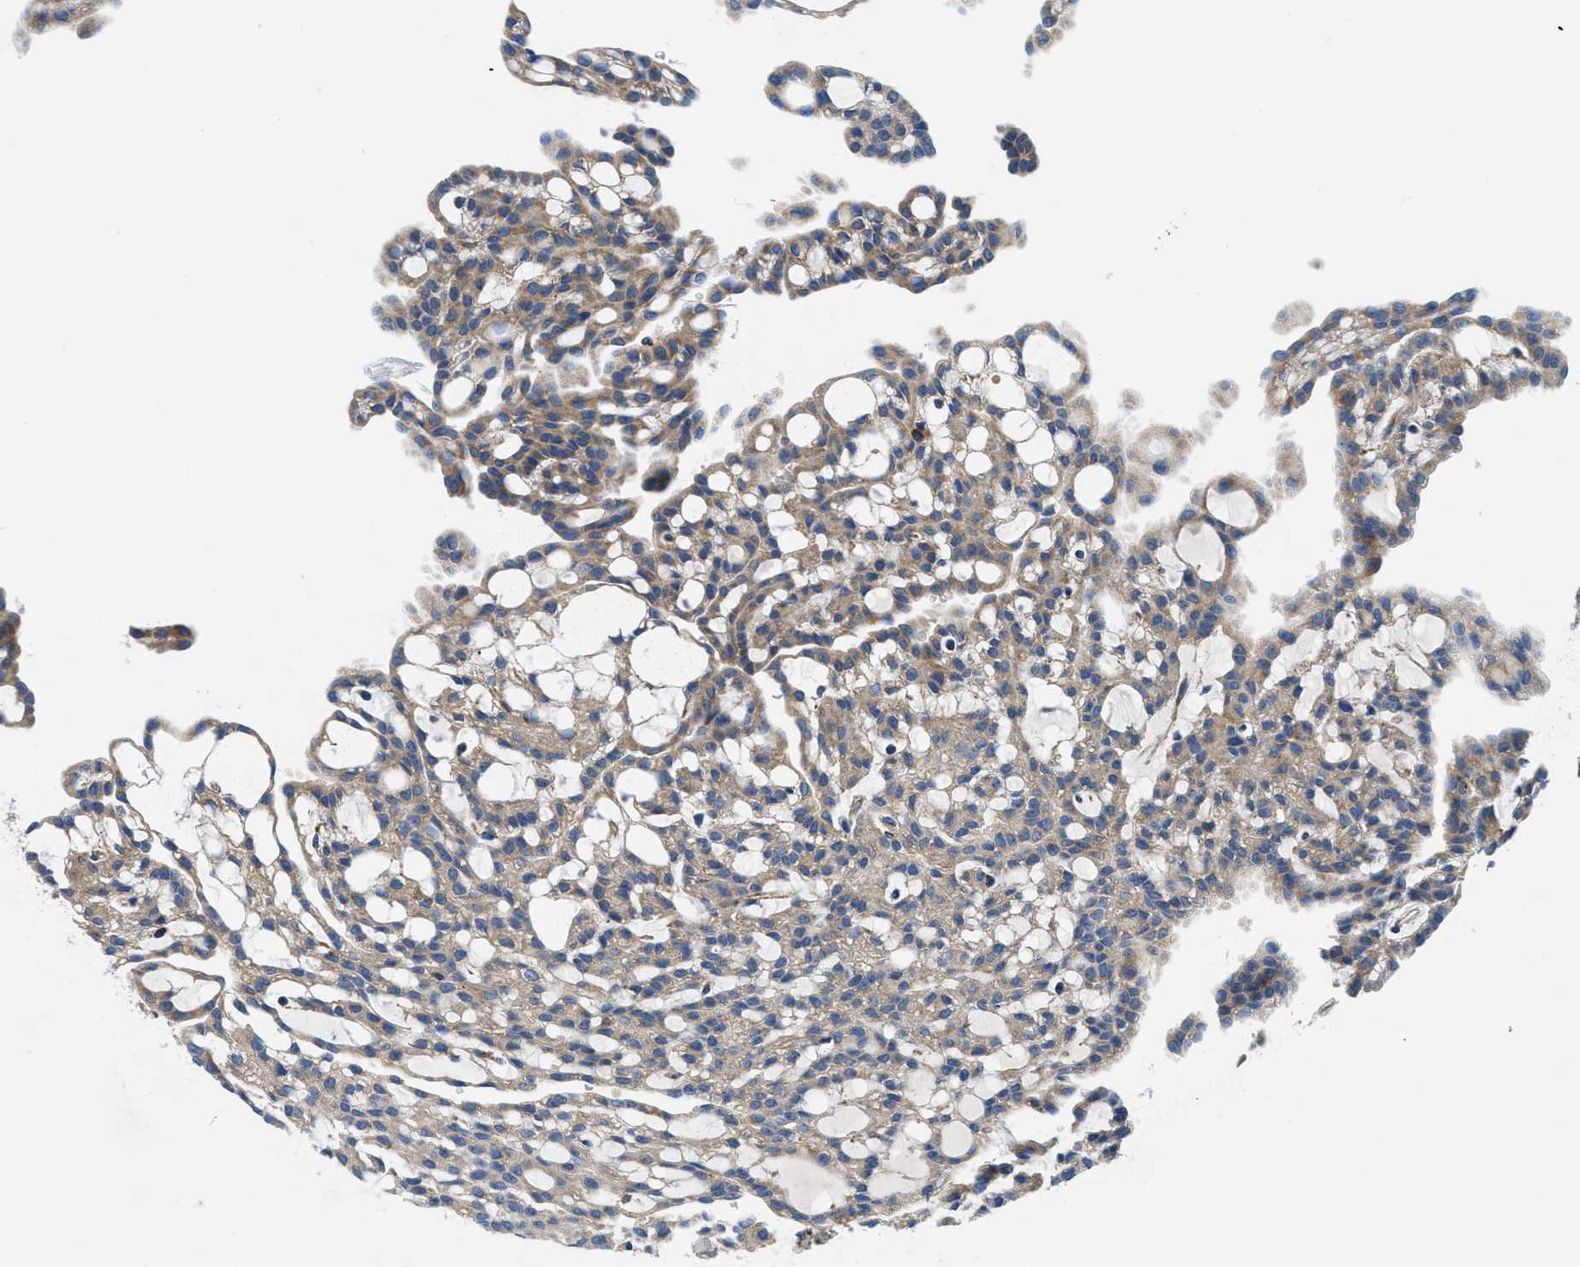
{"staining": {"intensity": "weak", "quantity": "25%-75%", "location": "cytoplasmic/membranous"}, "tissue": "renal cancer", "cell_type": "Tumor cells", "image_type": "cancer", "snomed": [{"axis": "morphology", "description": "Adenocarcinoma, NOS"}, {"axis": "topography", "description": "Kidney"}], "caption": "Immunohistochemical staining of human renal cancer (adenocarcinoma) exhibits low levels of weak cytoplasmic/membranous protein positivity in approximately 25%-75% of tumor cells. The staining was performed using DAB to visualize the protein expression in brown, while the nuclei were stained in blue with hematoxylin (Magnification: 20x).", "gene": "SAMD4B", "patient": {"sex": "male", "age": 63}}